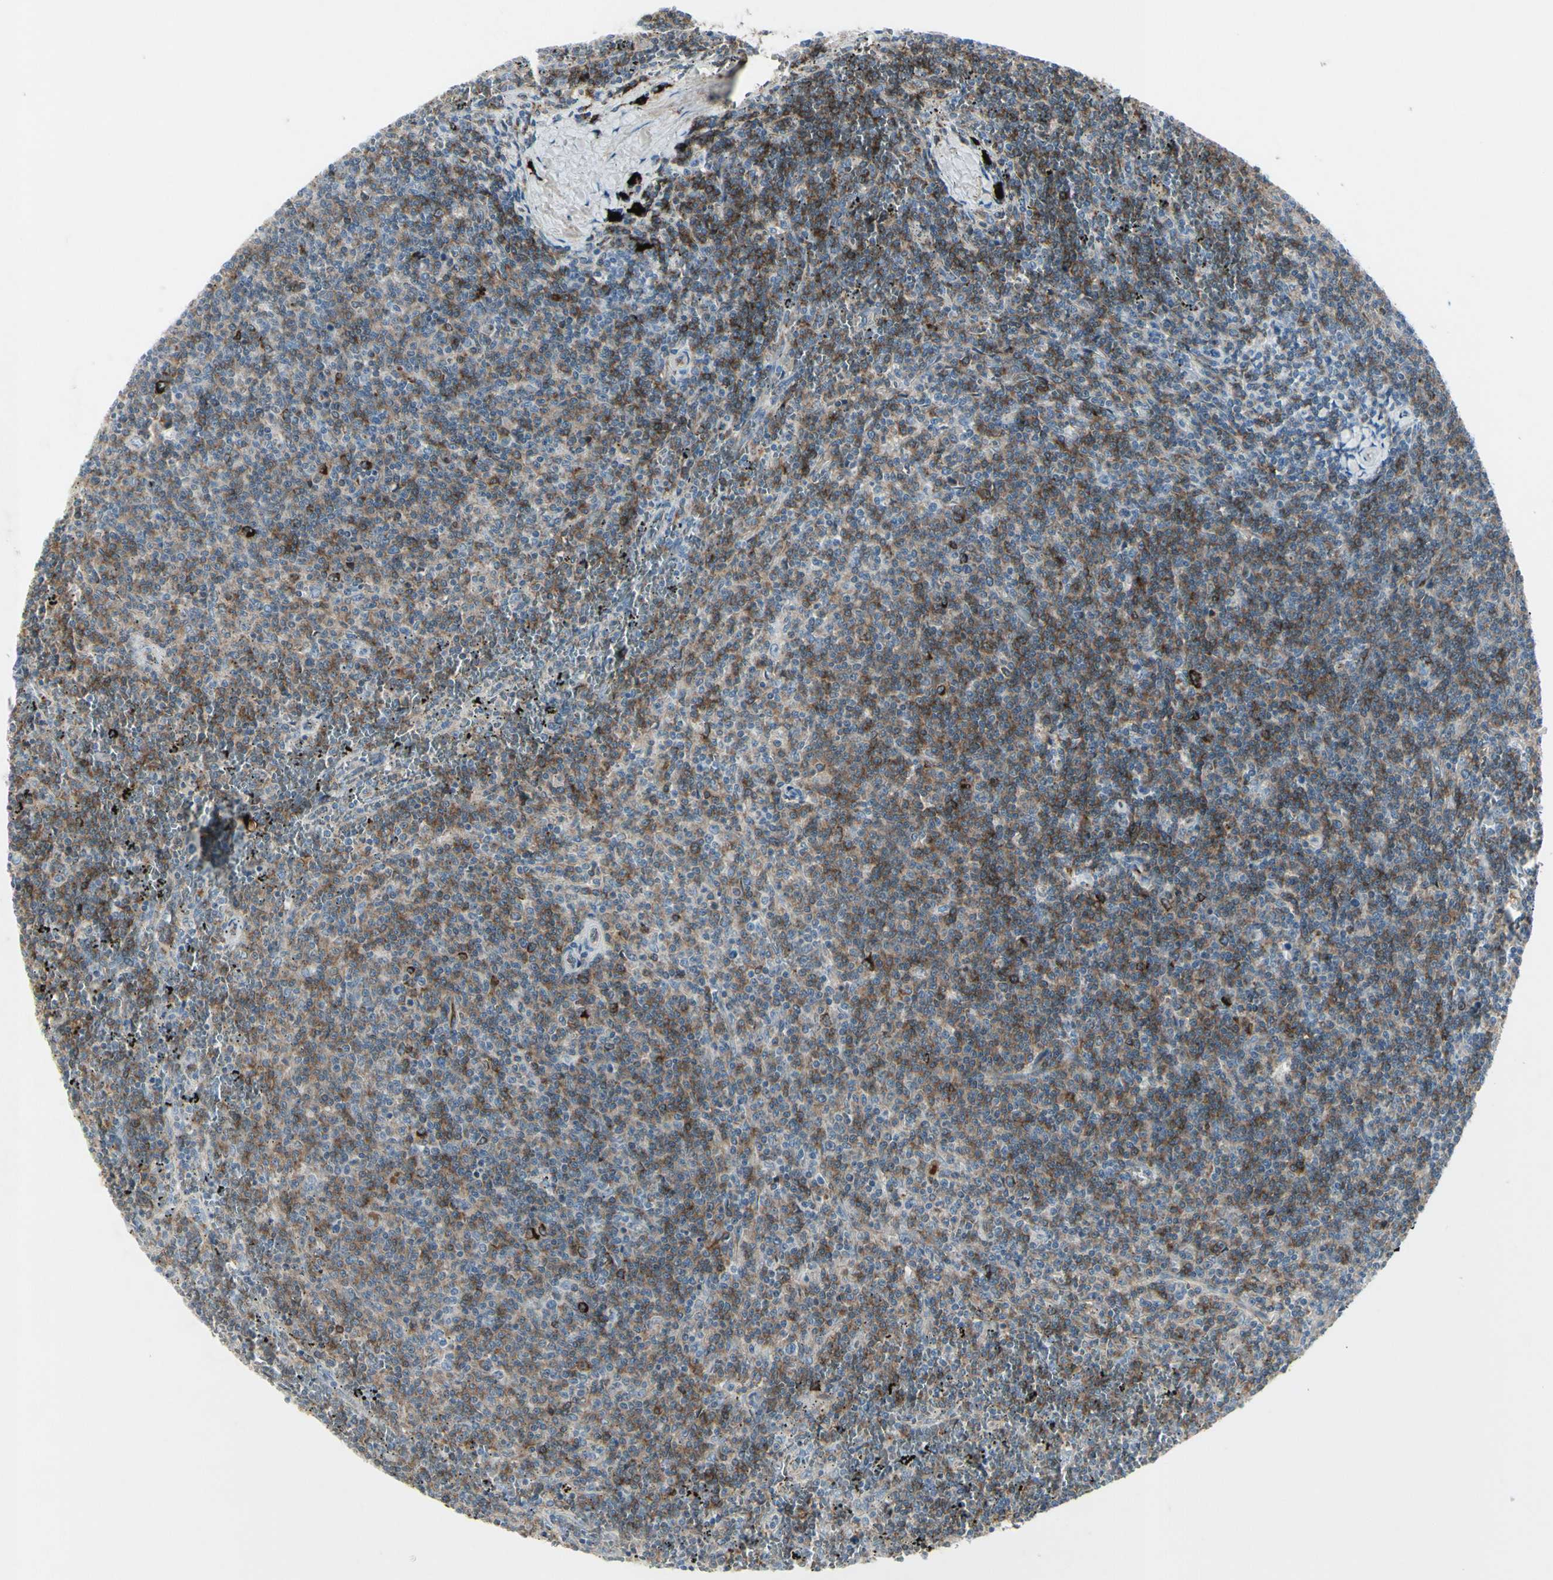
{"staining": {"intensity": "moderate", "quantity": "25%-75%", "location": "cytoplasmic/membranous"}, "tissue": "lymphoma", "cell_type": "Tumor cells", "image_type": "cancer", "snomed": [{"axis": "morphology", "description": "Malignant lymphoma, non-Hodgkin's type, Low grade"}, {"axis": "topography", "description": "Spleen"}], "caption": "Moderate cytoplasmic/membranous positivity is seen in approximately 25%-75% of tumor cells in lymphoma.", "gene": "IGHM", "patient": {"sex": "female", "age": 50}}